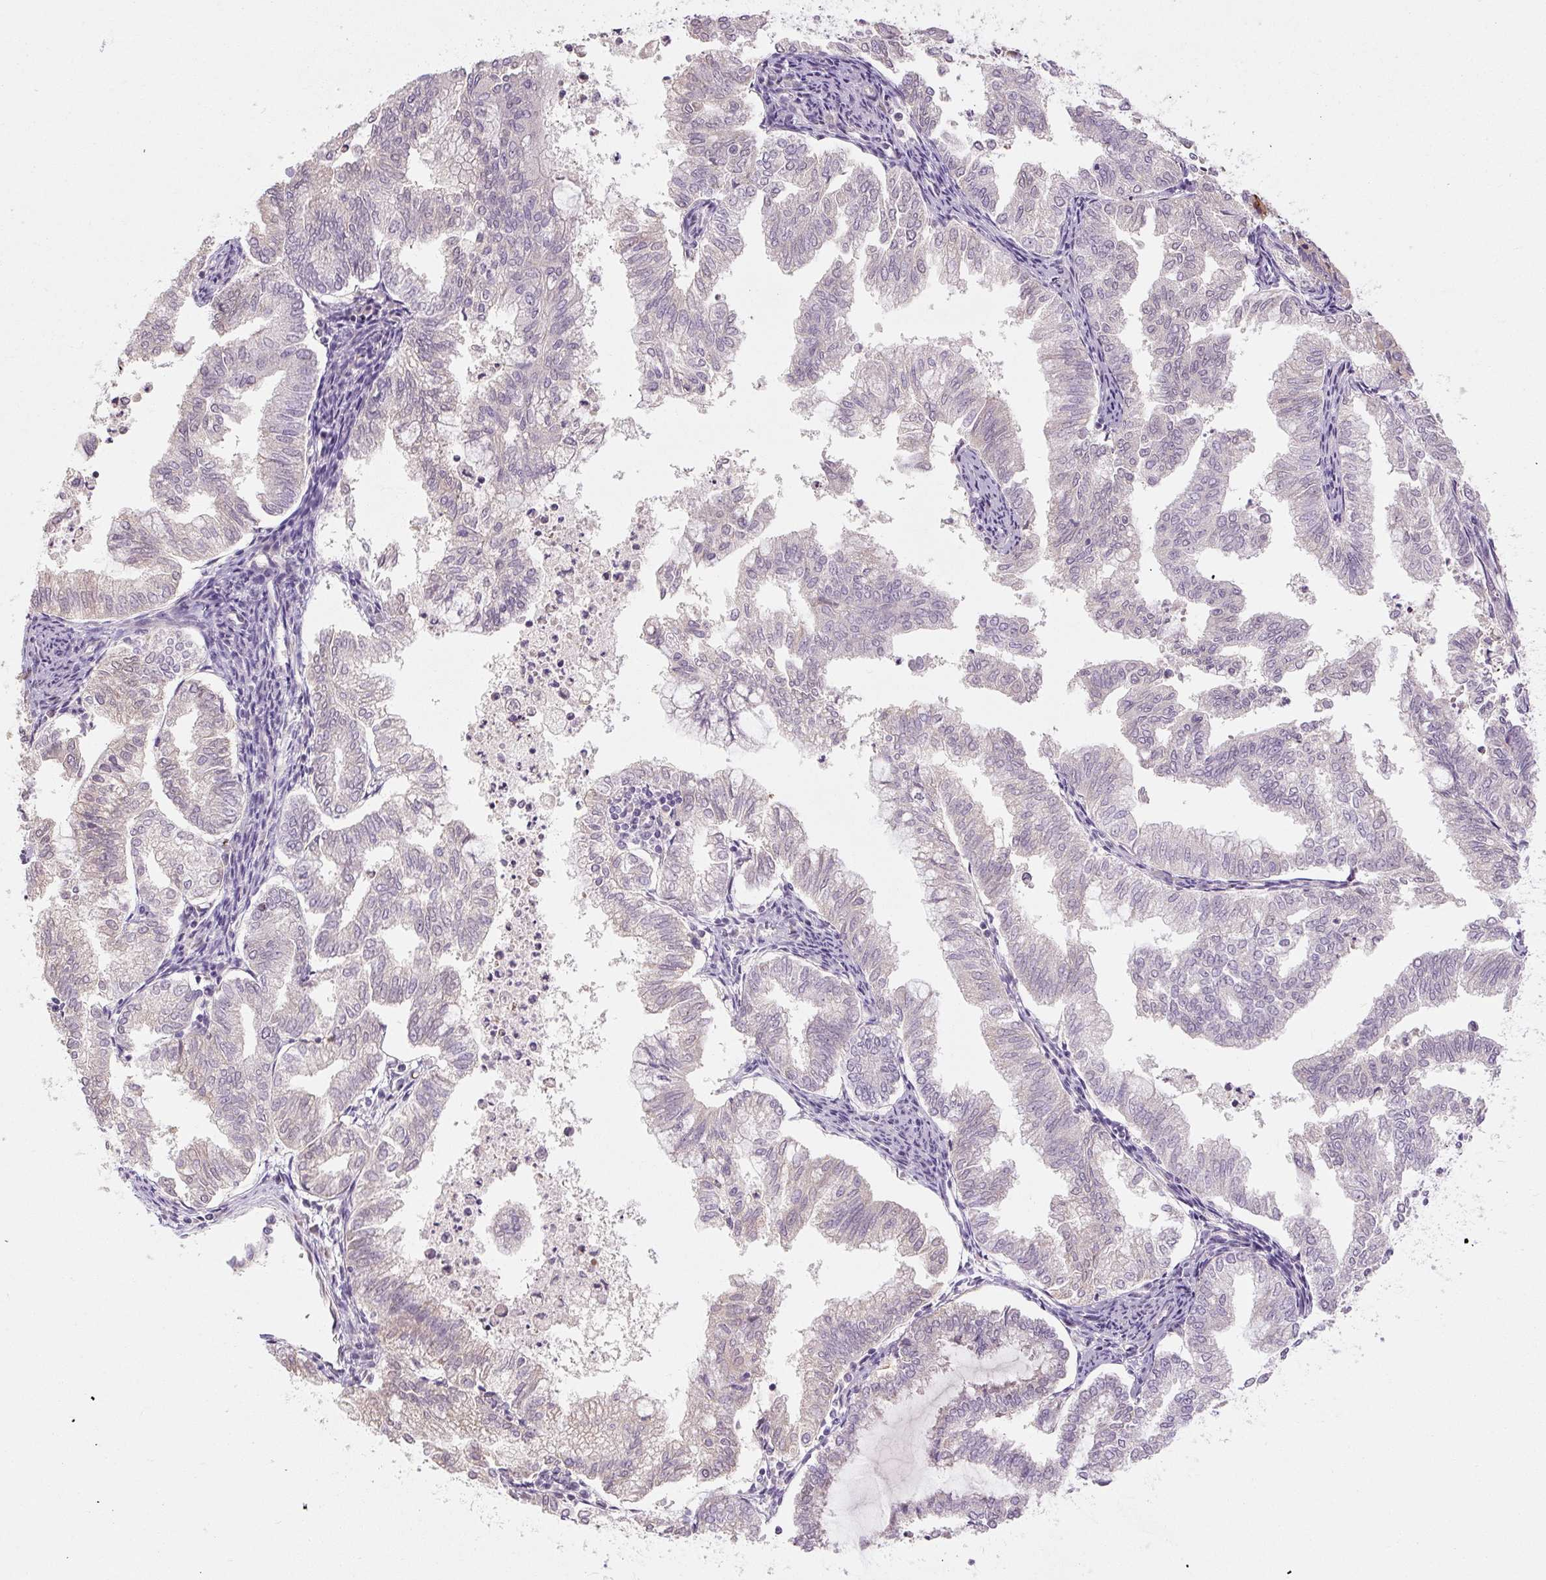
{"staining": {"intensity": "negative", "quantity": "none", "location": "none"}, "tissue": "endometrial cancer", "cell_type": "Tumor cells", "image_type": "cancer", "snomed": [{"axis": "morphology", "description": "Necrosis, NOS"}, {"axis": "morphology", "description": "Adenocarcinoma, NOS"}, {"axis": "topography", "description": "Endometrium"}], "caption": "IHC of endometrial cancer (adenocarcinoma) exhibits no expression in tumor cells.", "gene": "RB1CC1", "patient": {"sex": "female", "age": 79}}